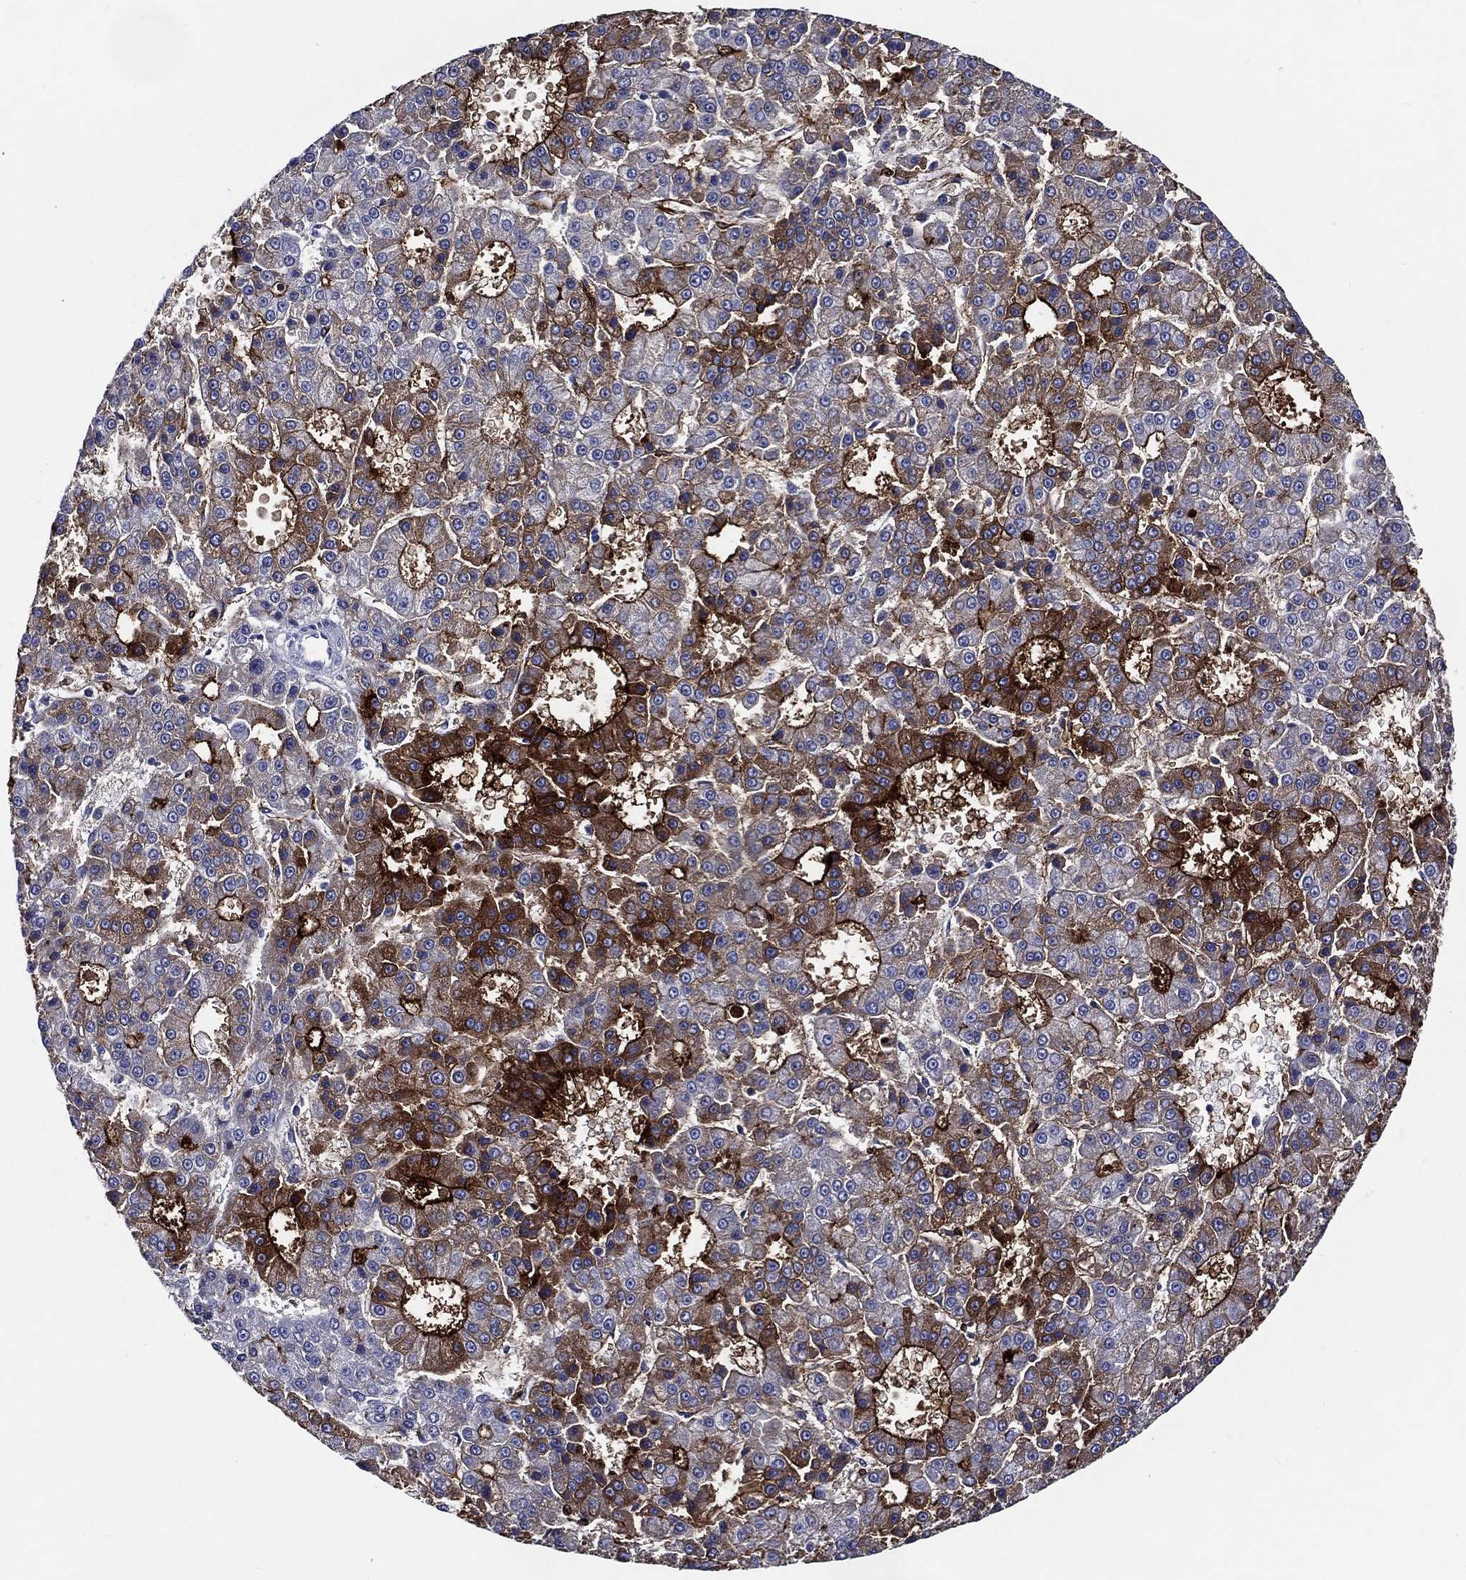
{"staining": {"intensity": "strong", "quantity": "25%-75%", "location": "cytoplasmic/membranous"}, "tissue": "liver cancer", "cell_type": "Tumor cells", "image_type": "cancer", "snomed": [{"axis": "morphology", "description": "Carcinoma, Hepatocellular, NOS"}, {"axis": "topography", "description": "Liver"}], "caption": "A brown stain highlights strong cytoplasmic/membranous expression of a protein in hepatocellular carcinoma (liver) tumor cells.", "gene": "ACE2", "patient": {"sex": "male", "age": 70}}